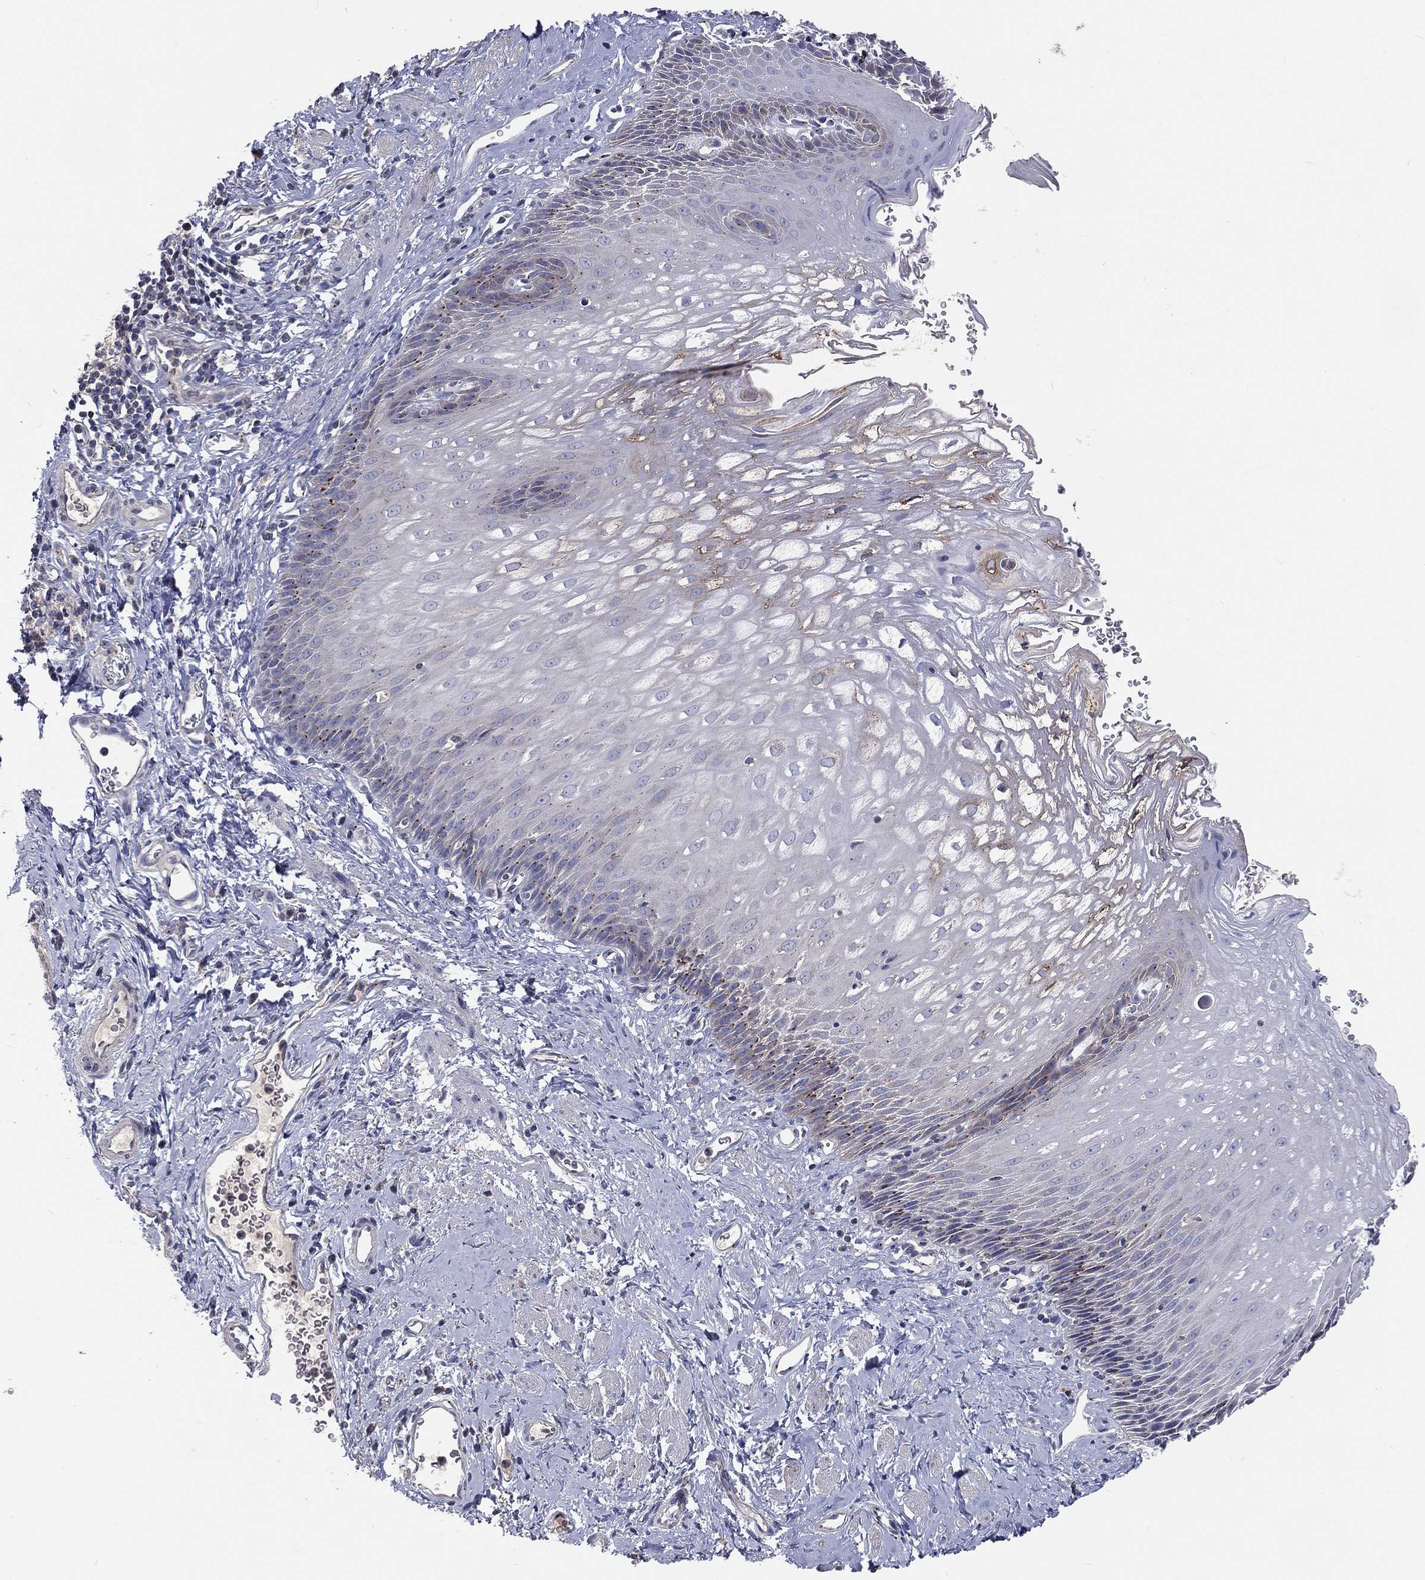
{"staining": {"intensity": "moderate", "quantity": "<25%", "location": "cytoplasmic/membranous"}, "tissue": "esophagus", "cell_type": "Squamous epithelial cells", "image_type": "normal", "snomed": [{"axis": "morphology", "description": "Normal tissue, NOS"}, {"axis": "topography", "description": "Esophagus"}], "caption": "Immunohistochemical staining of normal human esophagus shows <25% levels of moderate cytoplasmic/membranous protein expression in about <25% of squamous epithelial cells. The staining was performed using DAB (3,3'-diaminobenzidine), with brown indicating positive protein expression. Nuclei are stained blue with hematoxylin.", "gene": "CROCC", "patient": {"sex": "male", "age": 64}}